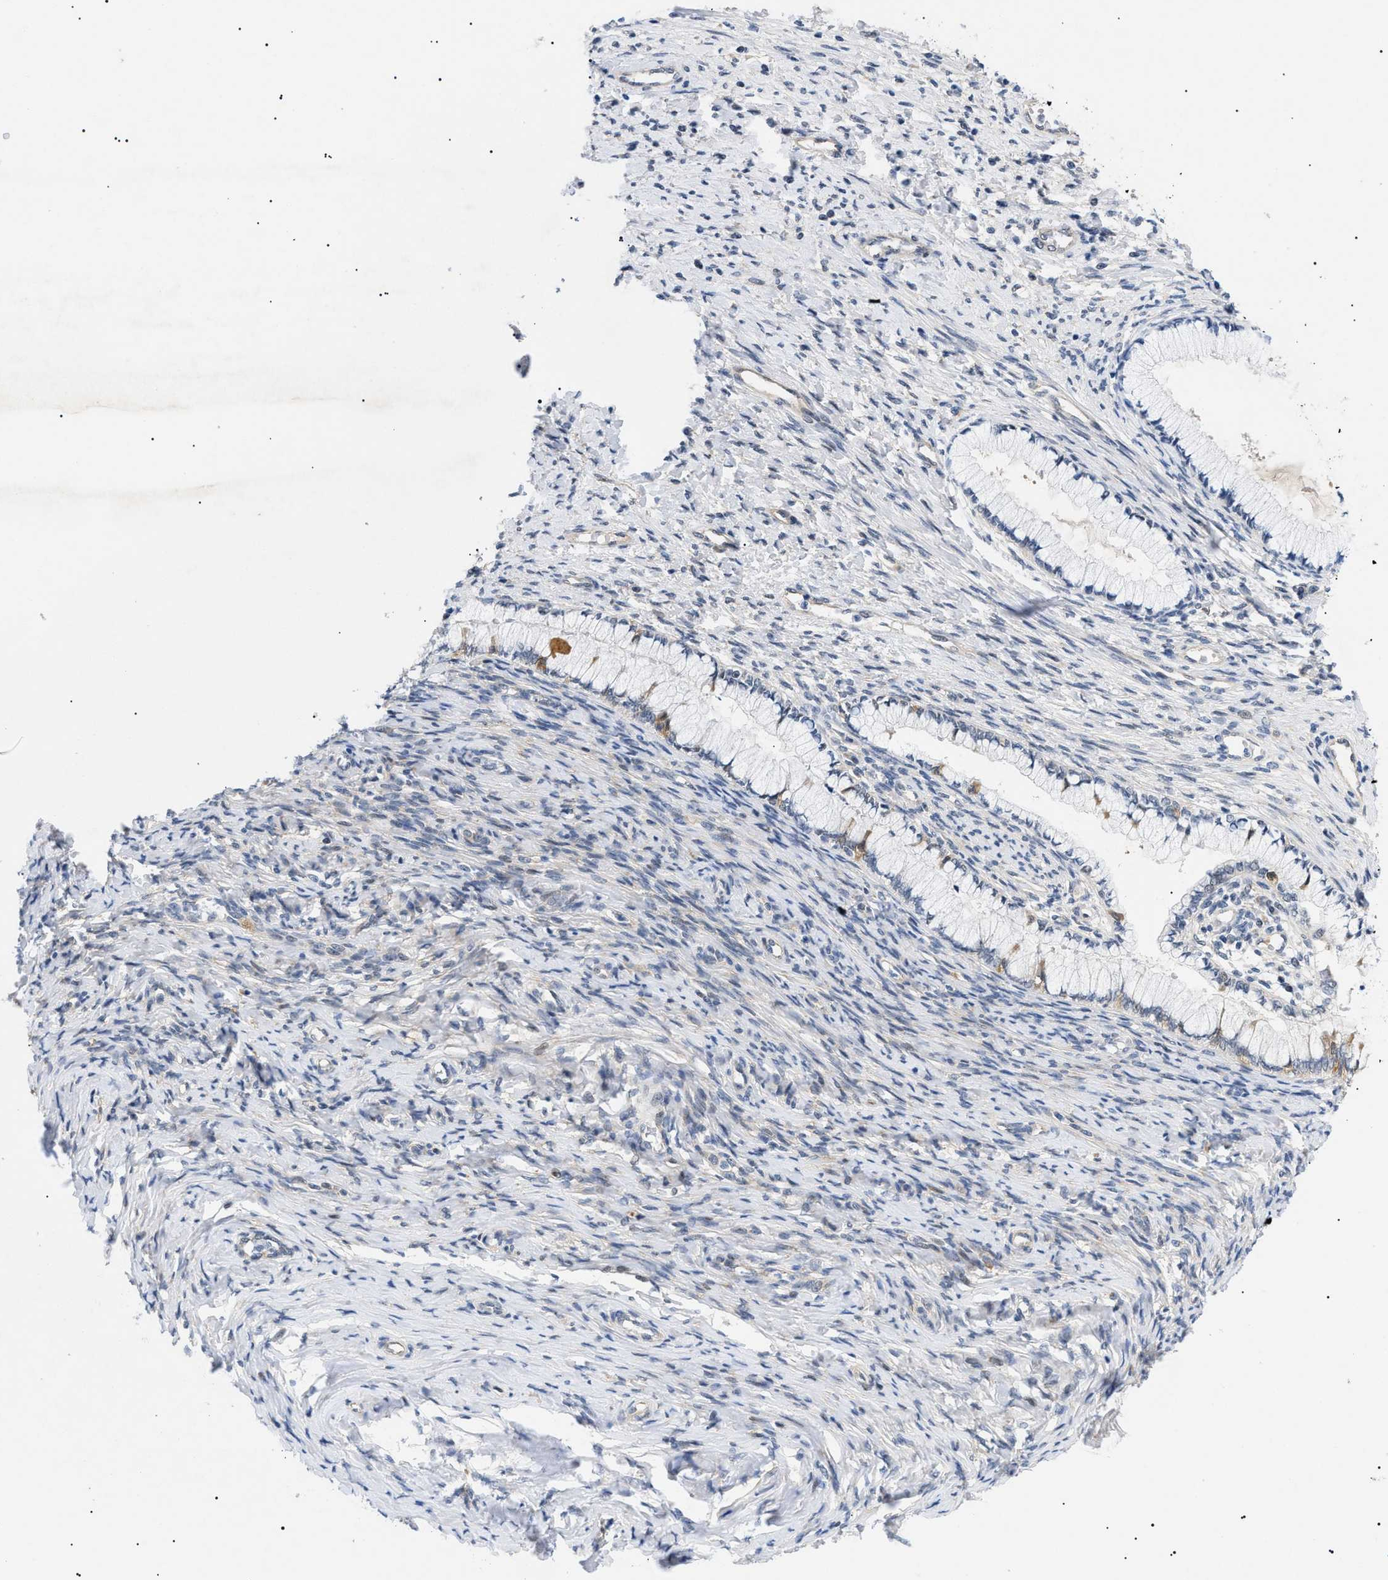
{"staining": {"intensity": "weak", "quantity": ">75%", "location": "nuclear"}, "tissue": "cervical cancer", "cell_type": "Tumor cells", "image_type": "cancer", "snomed": [{"axis": "morphology", "description": "Squamous cell carcinoma, NOS"}, {"axis": "topography", "description": "Cervix"}], "caption": "DAB immunohistochemical staining of cervical squamous cell carcinoma shows weak nuclear protein expression in approximately >75% of tumor cells.", "gene": "GARRE1", "patient": {"sex": "female", "age": 63}}